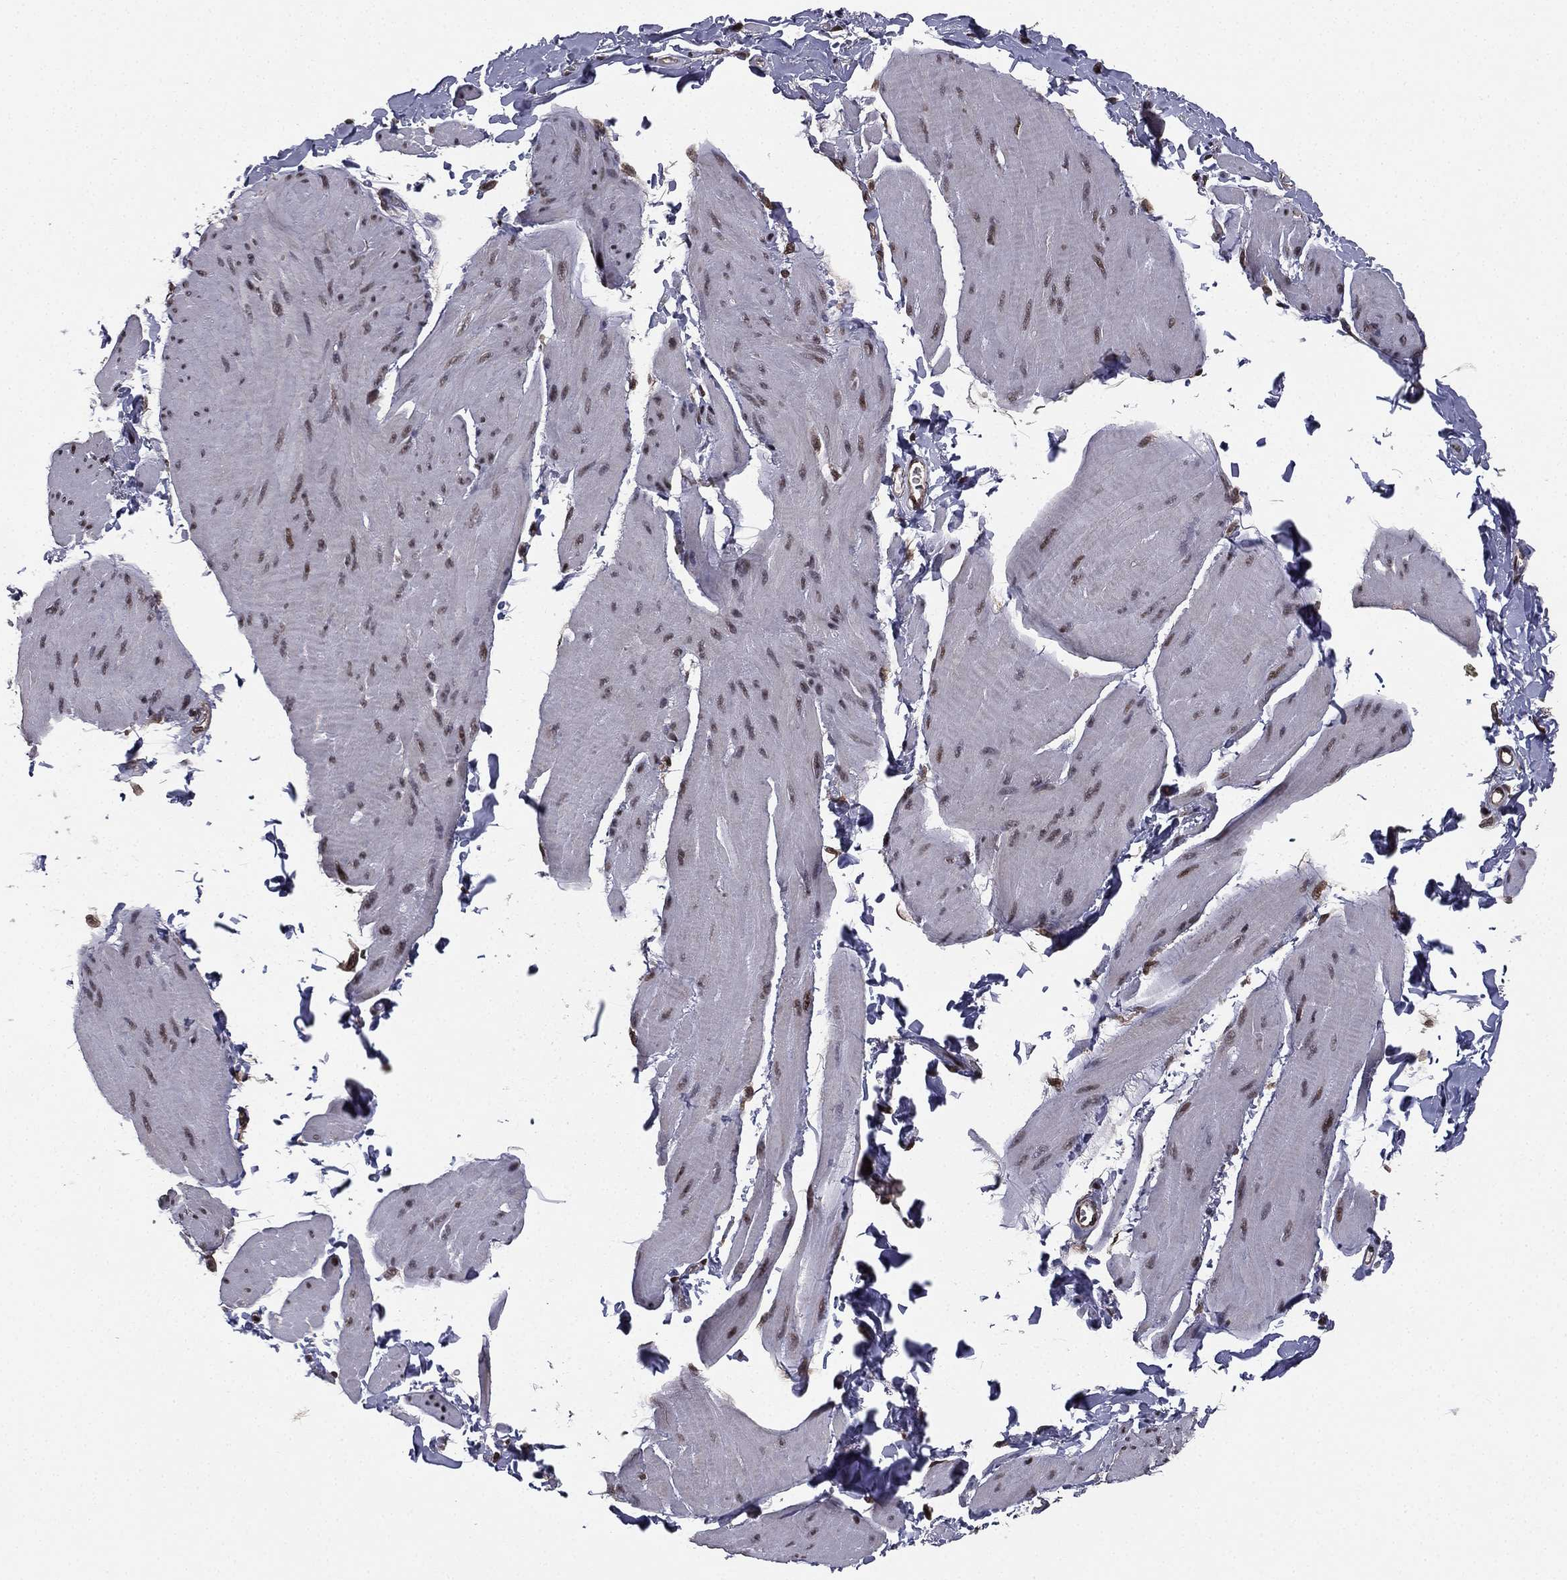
{"staining": {"intensity": "weak", "quantity": "25%-75%", "location": "nuclear"}, "tissue": "smooth muscle", "cell_type": "Smooth muscle cells", "image_type": "normal", "snomed": [{"axis": "morphology", "description": "Normal tissue, NOS"}, {"axis": "topography", "description": "Adipose tissue"}, {"axis": "topography", "description": "Smooth muscle"}, {"axis": "topography", "description": "Peripheral nerve tissue"}], "caption": "Protein analysis of normal smooth muscle exhibits weak nuclear positivity in approximately 25%-75% of smooth muscle cells. The staining is performed using DAB (3,3'-diaminobenzidine) brown chromogen to label protein expression. The nuclei are counter-stained blue using hematoxylin.", "gene": "RARB", "patient": {"sex": "male", "age": 83}}